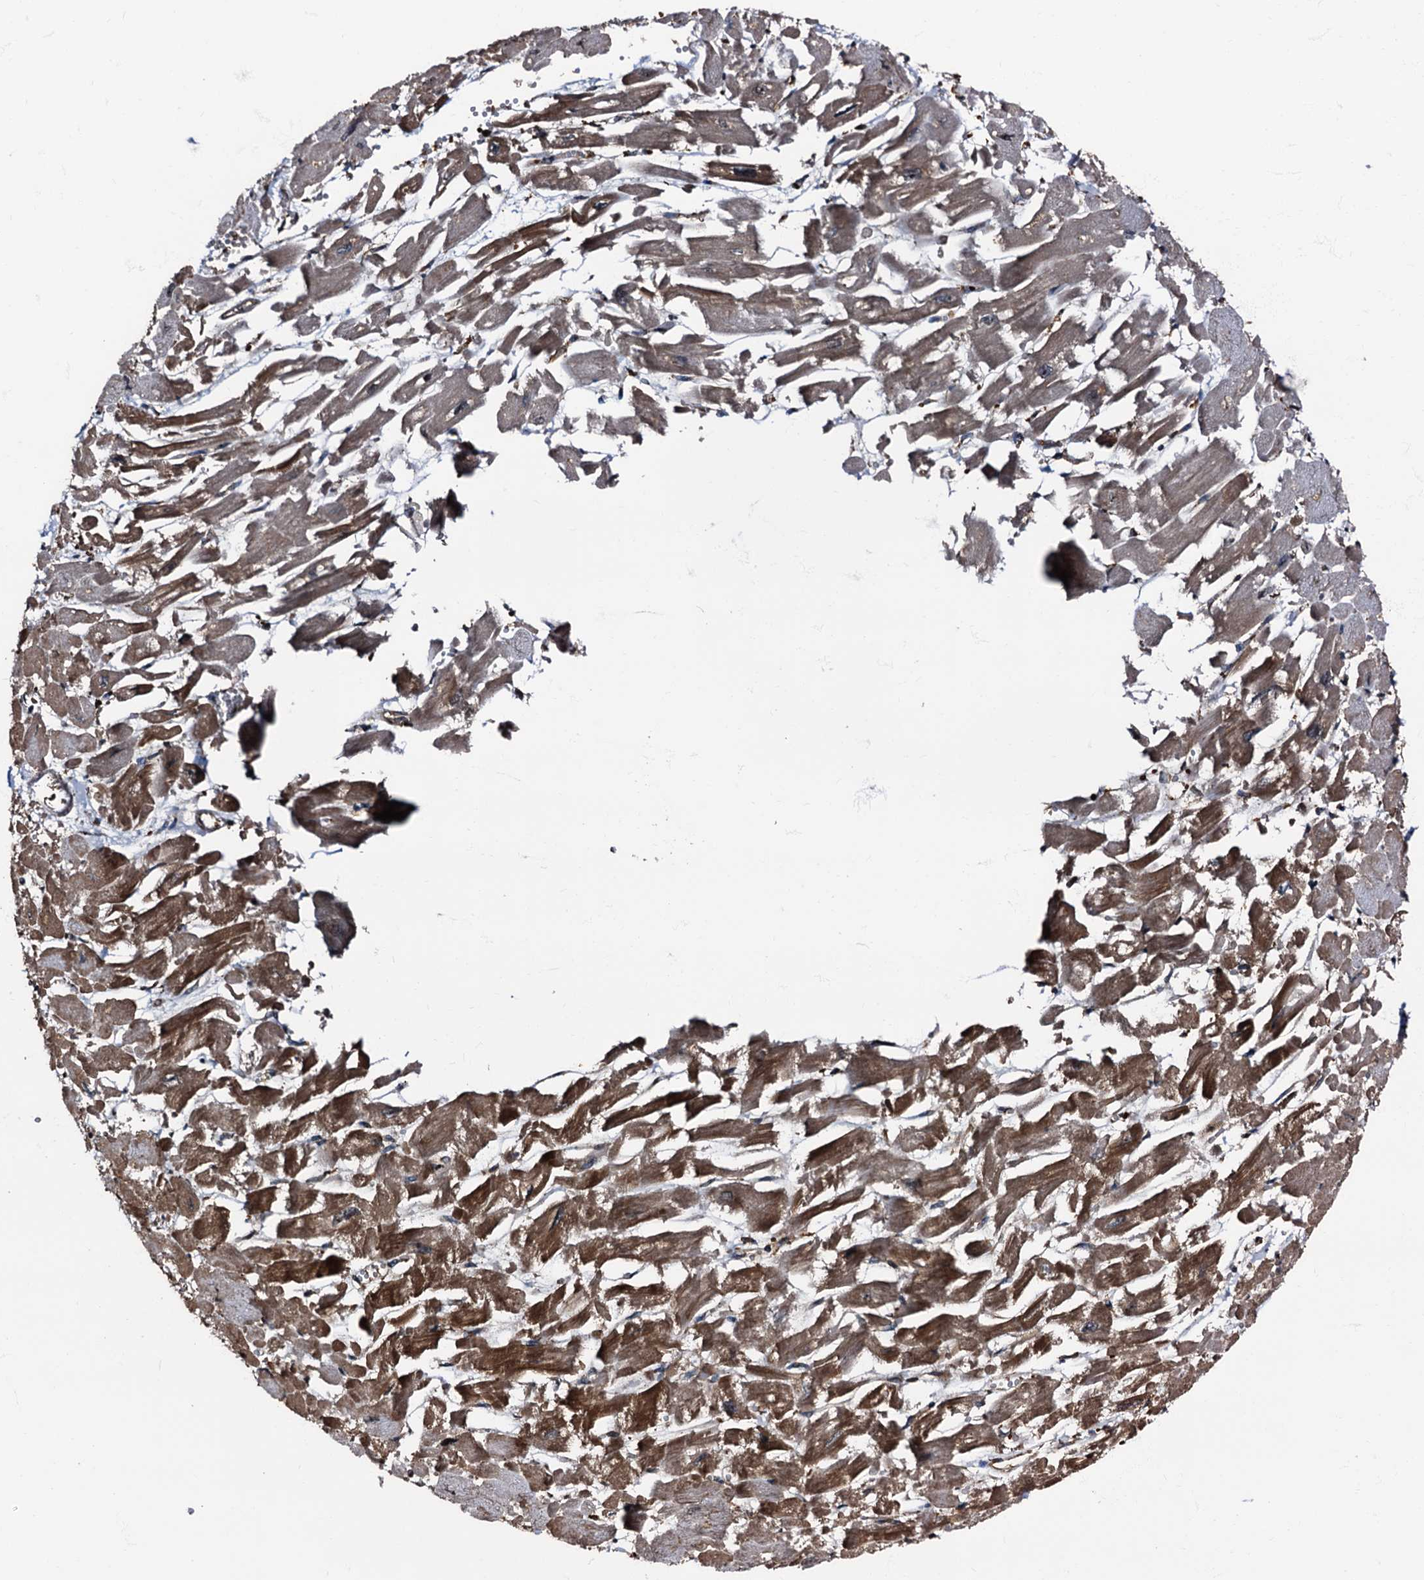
{"staining": {"intensity": "moderate", "quantity": ">75%", "location": "cytoplasmic/membranous"}, "tissue": "heart muscle", "cell_type": "Cardiomyocytes", "image_type": "normal", "snomed": [{"axis": "morphology", "description": "Normal tissue, NOS"}, {"axis": "topography", "description": "Heart"}], "caption": "This histopathology image shows IHC staining of benign human heart muscle, with medium moderate cytoplasmic/membranous positivity in about >75% of cardiomyocytes.", "gene": "ATP2C1", "patient": {"sex": "male", "age": 54}}